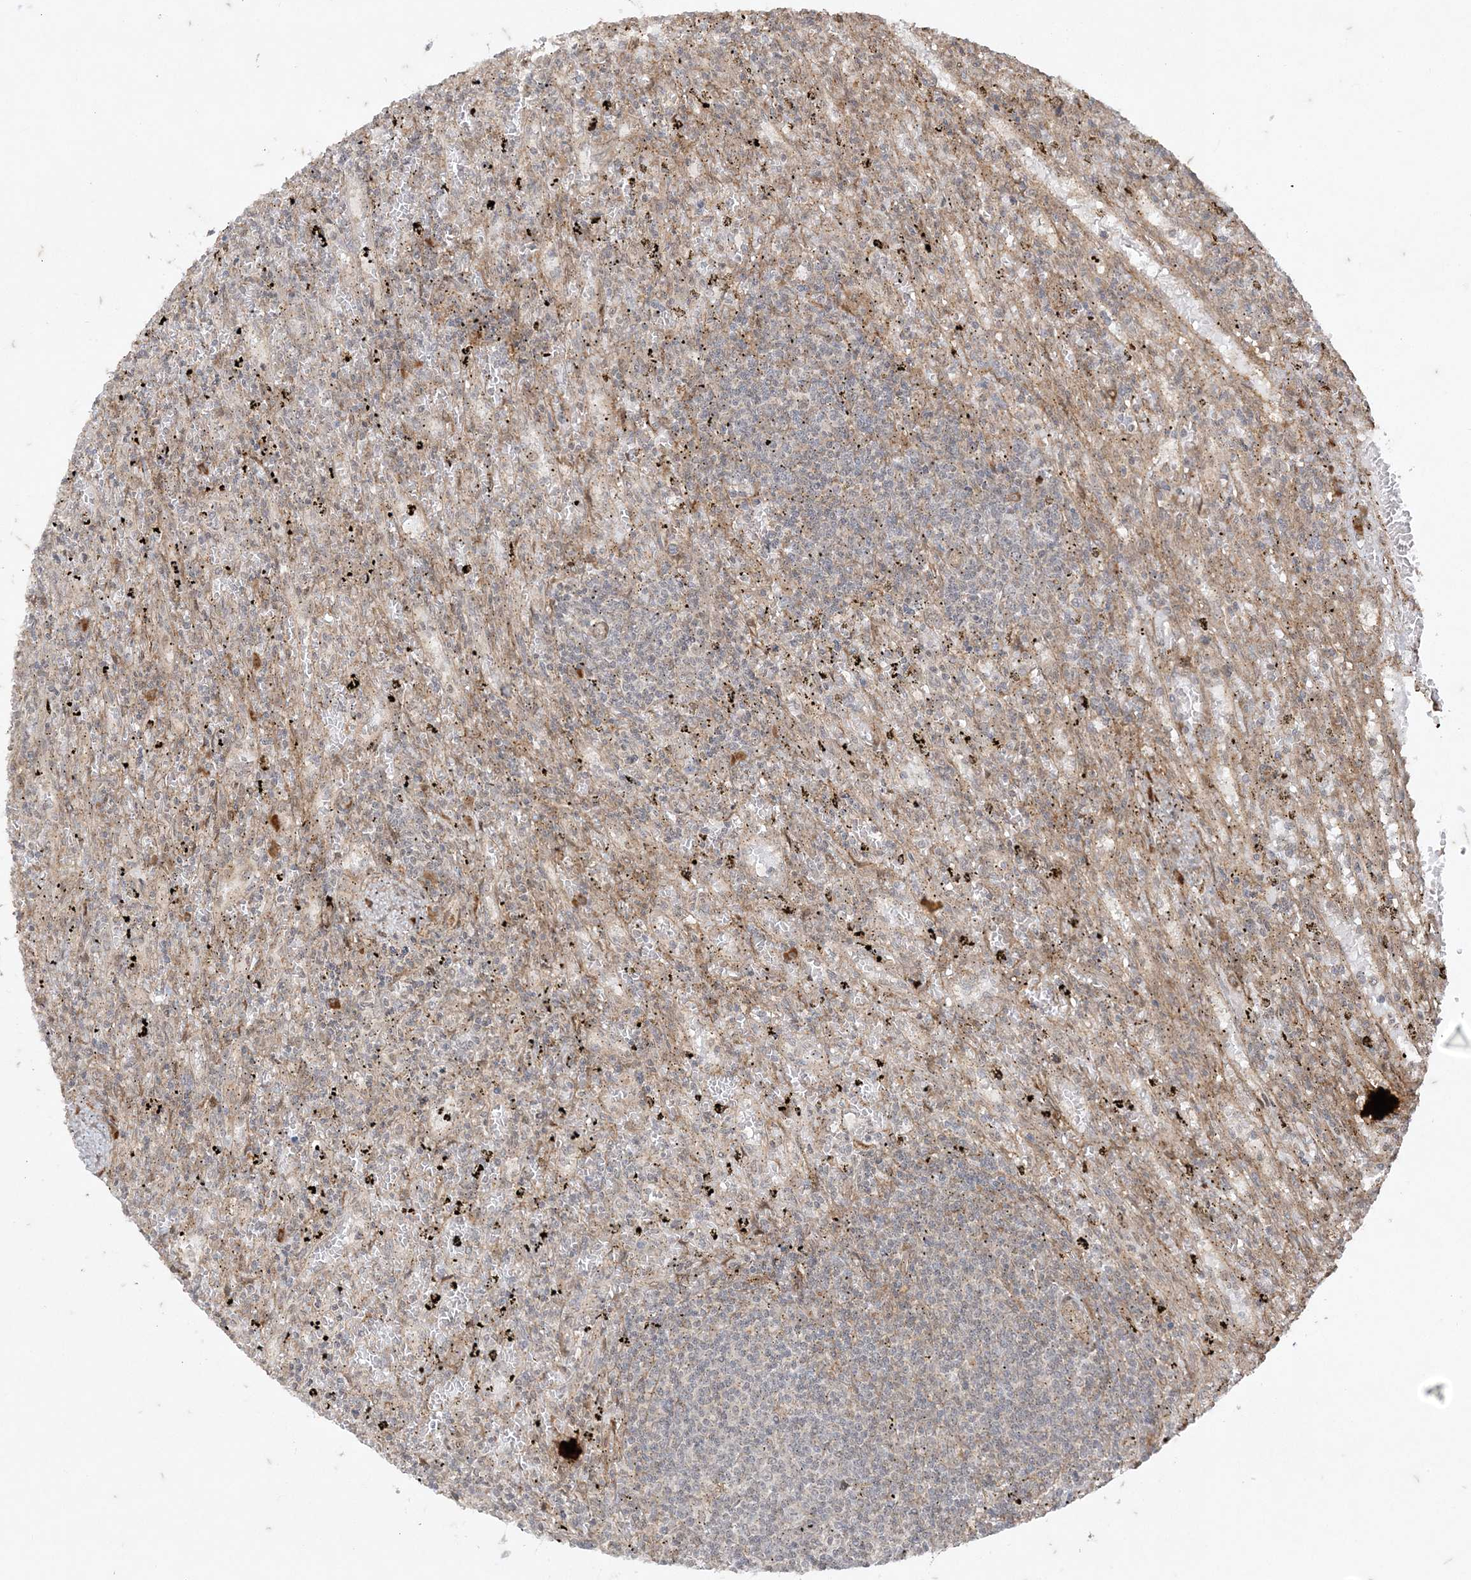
{"staining": {"intensity": "weak", "quantity": "<25%", "location": "cytoplasmic/membranous"}, "tissue": "lymphoma", "cell_type": "Tumor cells", "image_type": "cancer", "snomed": [{"axis": "morphology", "description": "Malignant lymphoma, non-Hodgkin's type, Low grade"}, {"axis": "topography", "description": "Spleen"}], "caption": "This is a image of IHC staining of lymphoma, which shows no staining in tumor cells.", "gene": "RRAS", "patient": {"sex": "male", "age": 76}}